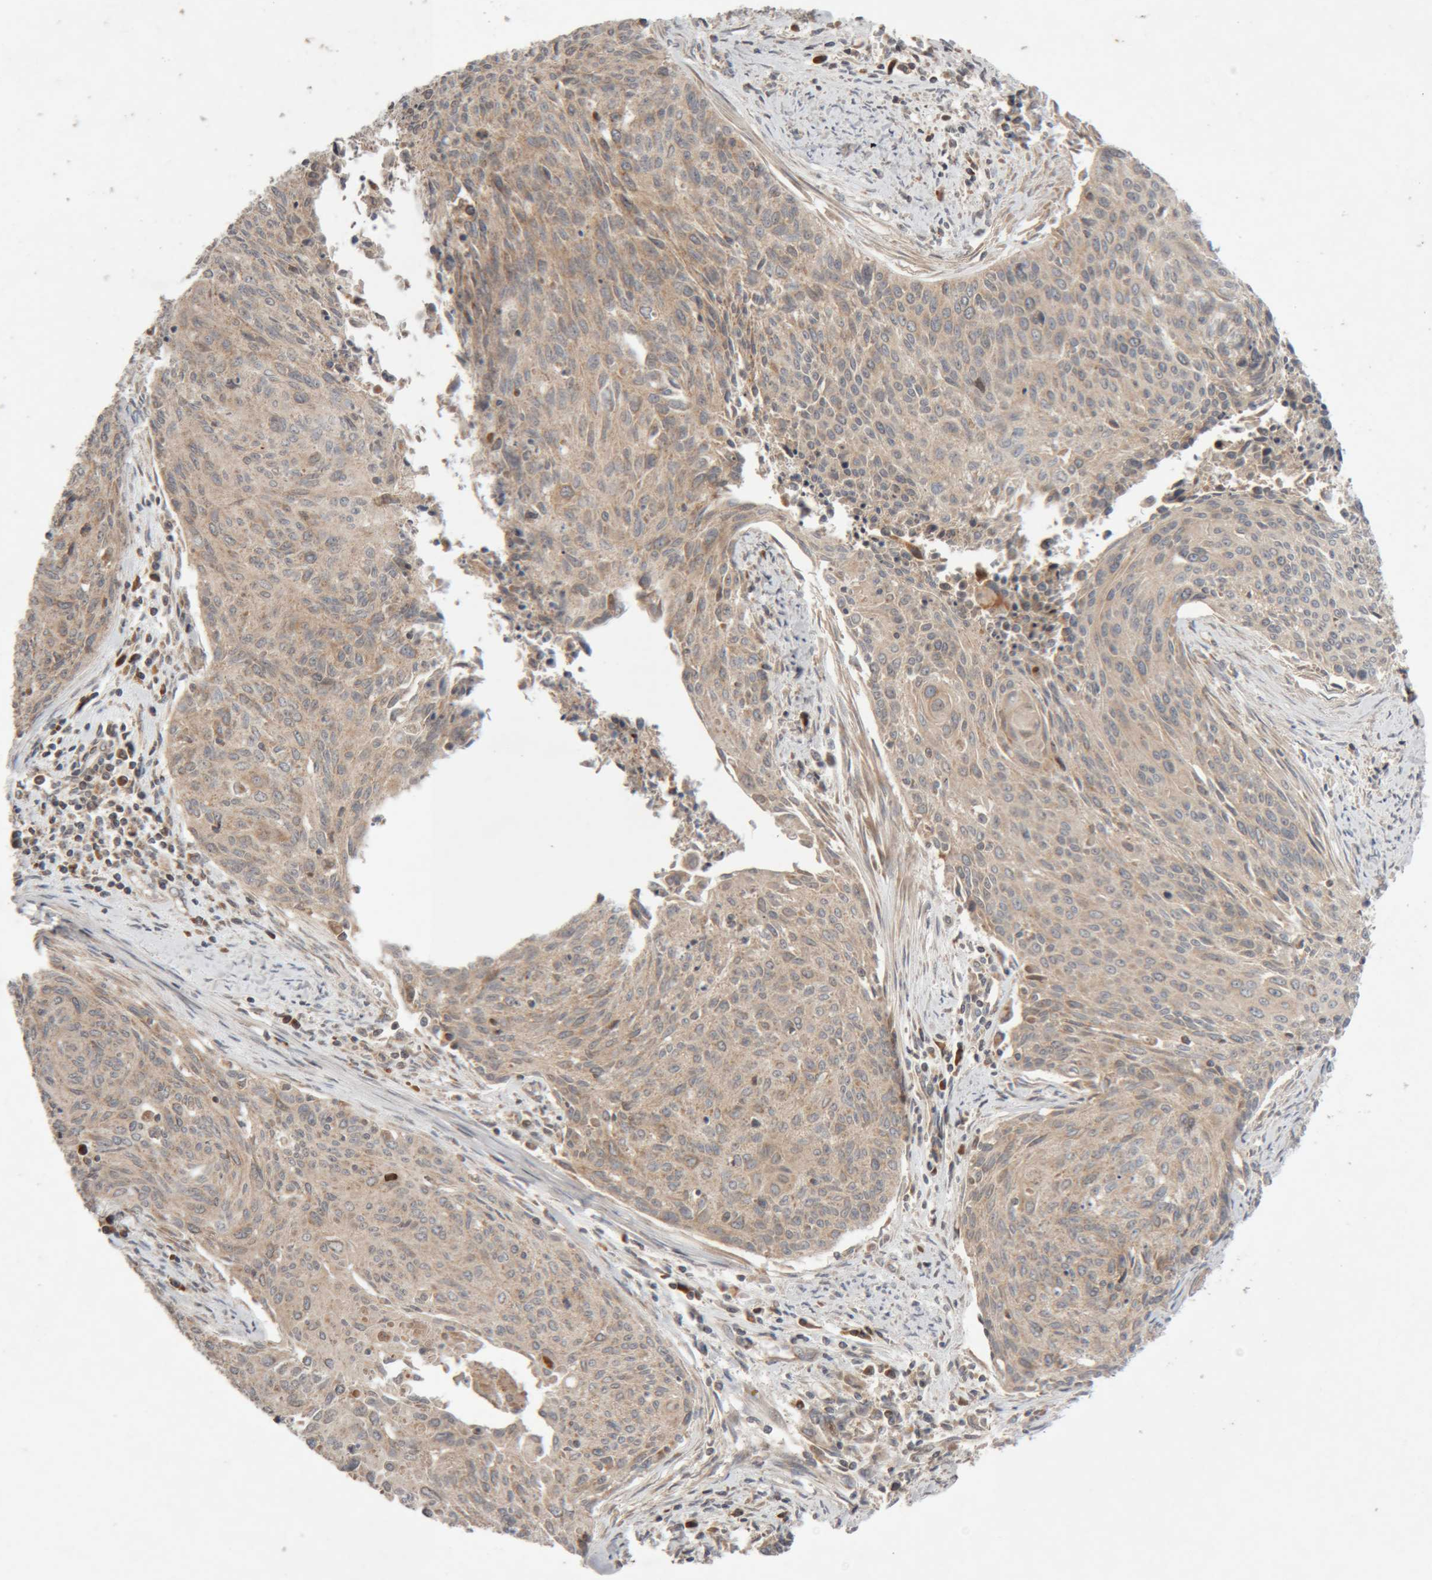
{"staining": {"intensity": "weak", "quantity": ">75%", "location": "cytoplasmic/membranous"}, "tissue": "cervical cancer", "cell_type": "Tumor cells", "image_type": "cancer", "snomed": [{"axis": "morphology", "description": "Squamous cell carcinoma, NOS"}, {"axis": "topography", "description": "Cervix"}], "caption": "Cervical cancer stained with DAB IHC demonstrates low levels of weak cytoplasmic/membranous positivity in about >75% of tumor cells.", "gene": "KIF21B", "patient": {"sex": "female", "age": 55}}